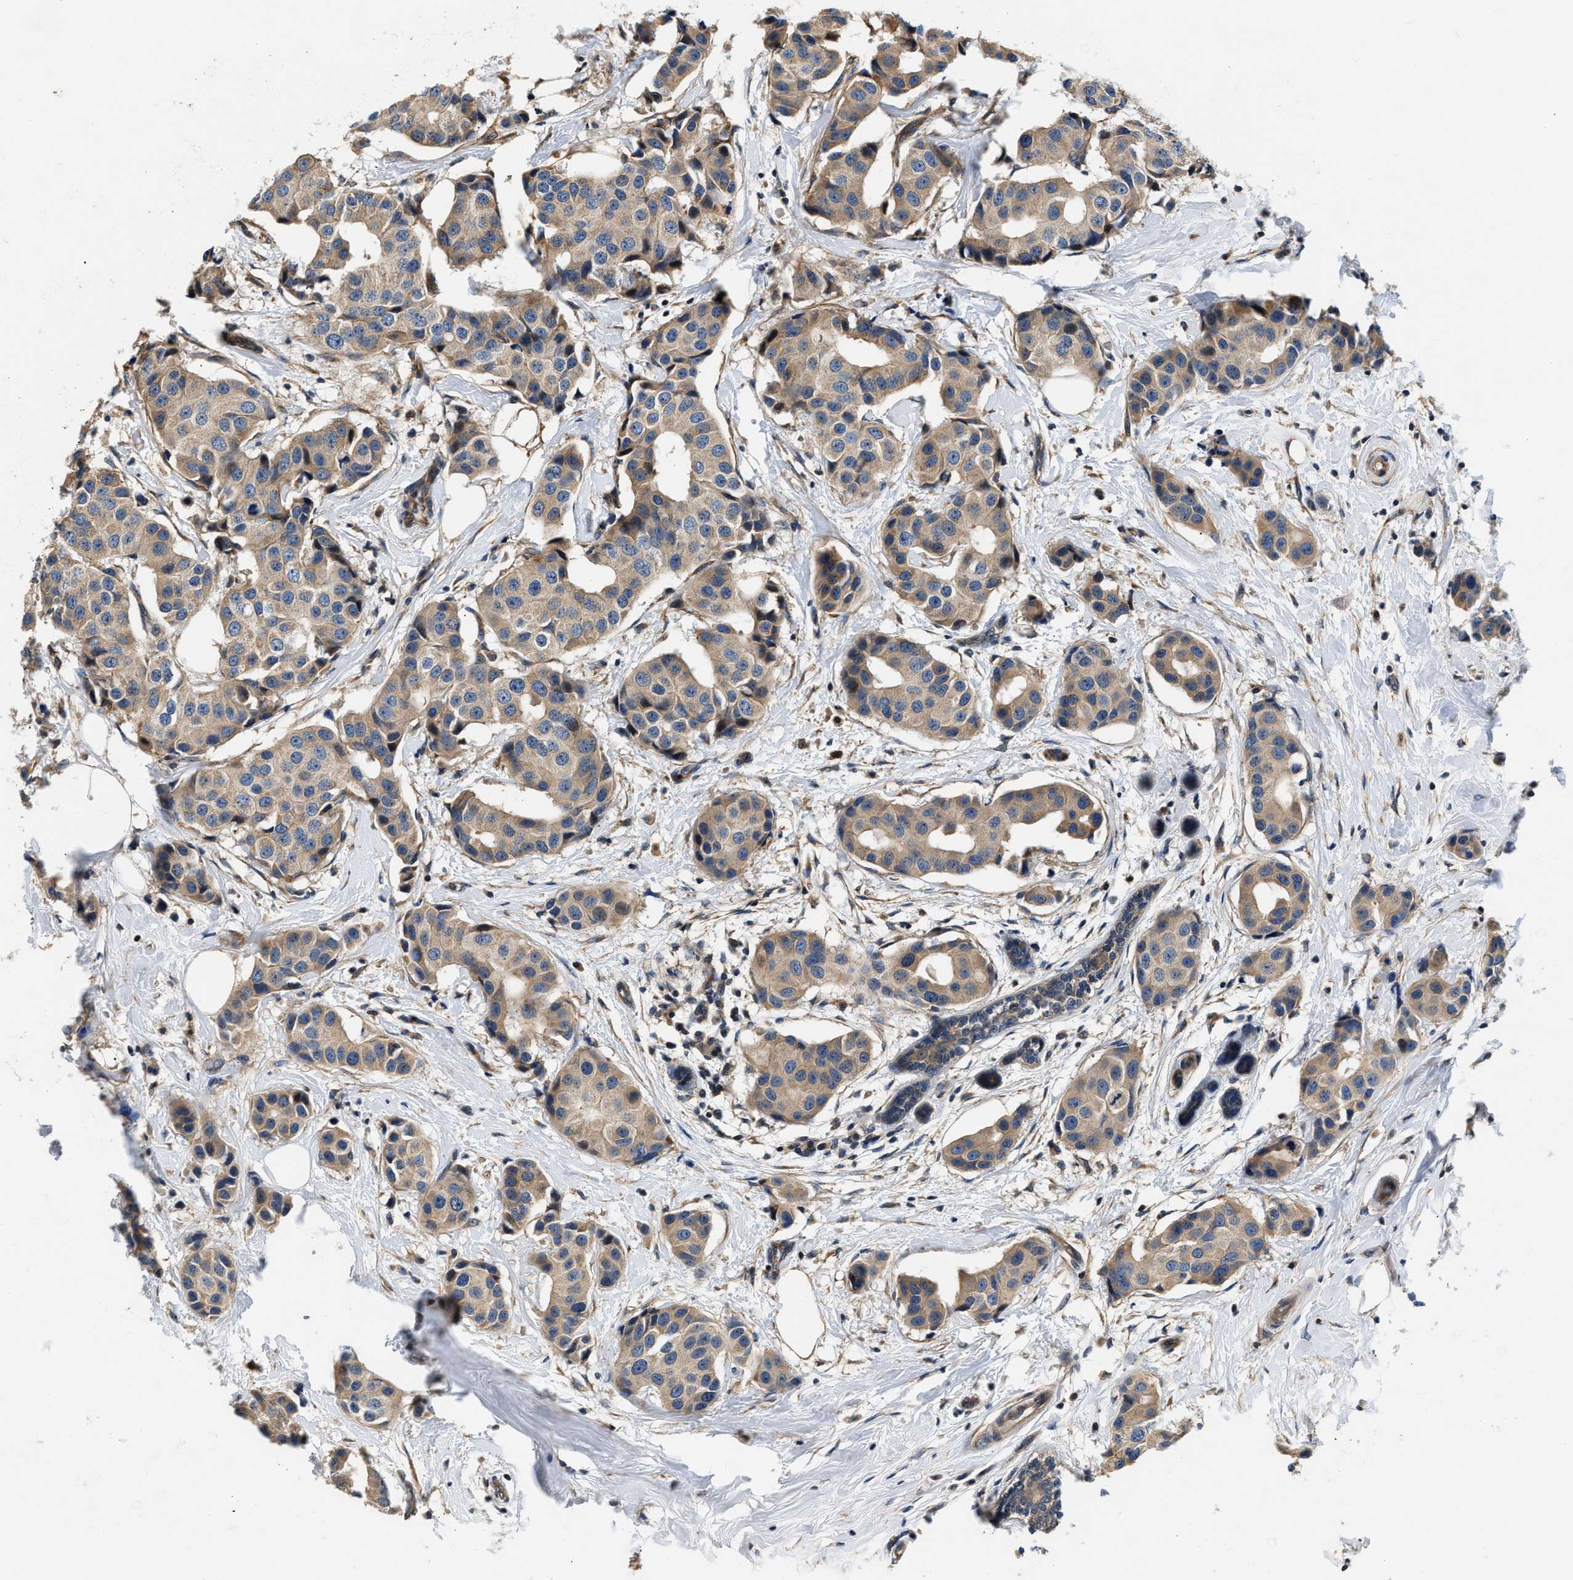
{"staining": {"intensity": "moderate", "quantity": ">75%", "location": "cytoplasmic/membranous"}, "tissue": "breast cancer", "cell_type": "Tumor cells", "image_type": "cancer", "snomed": [{"axis": "morphology", "description": "Normal tissue, NOS"}, {"axis": "morphology", "description": "Duct carcinoma"}, {"axis": "topography", "description": "Breast"}], "caption": "DAB (3,3'-diaminobenzidine) immunohistochemical staining of intraductal carcinoma (breast) demonstrates moderate cytoplasmic/membranous protein expression in about >75% of tumor cells. The staining is performed using DAB brown chromogen to label protein expression. The nuclei are counter-stained blue using hematoxylin.", "gene": "TEX2", "patient": {"sex": "female", "age": 39}}